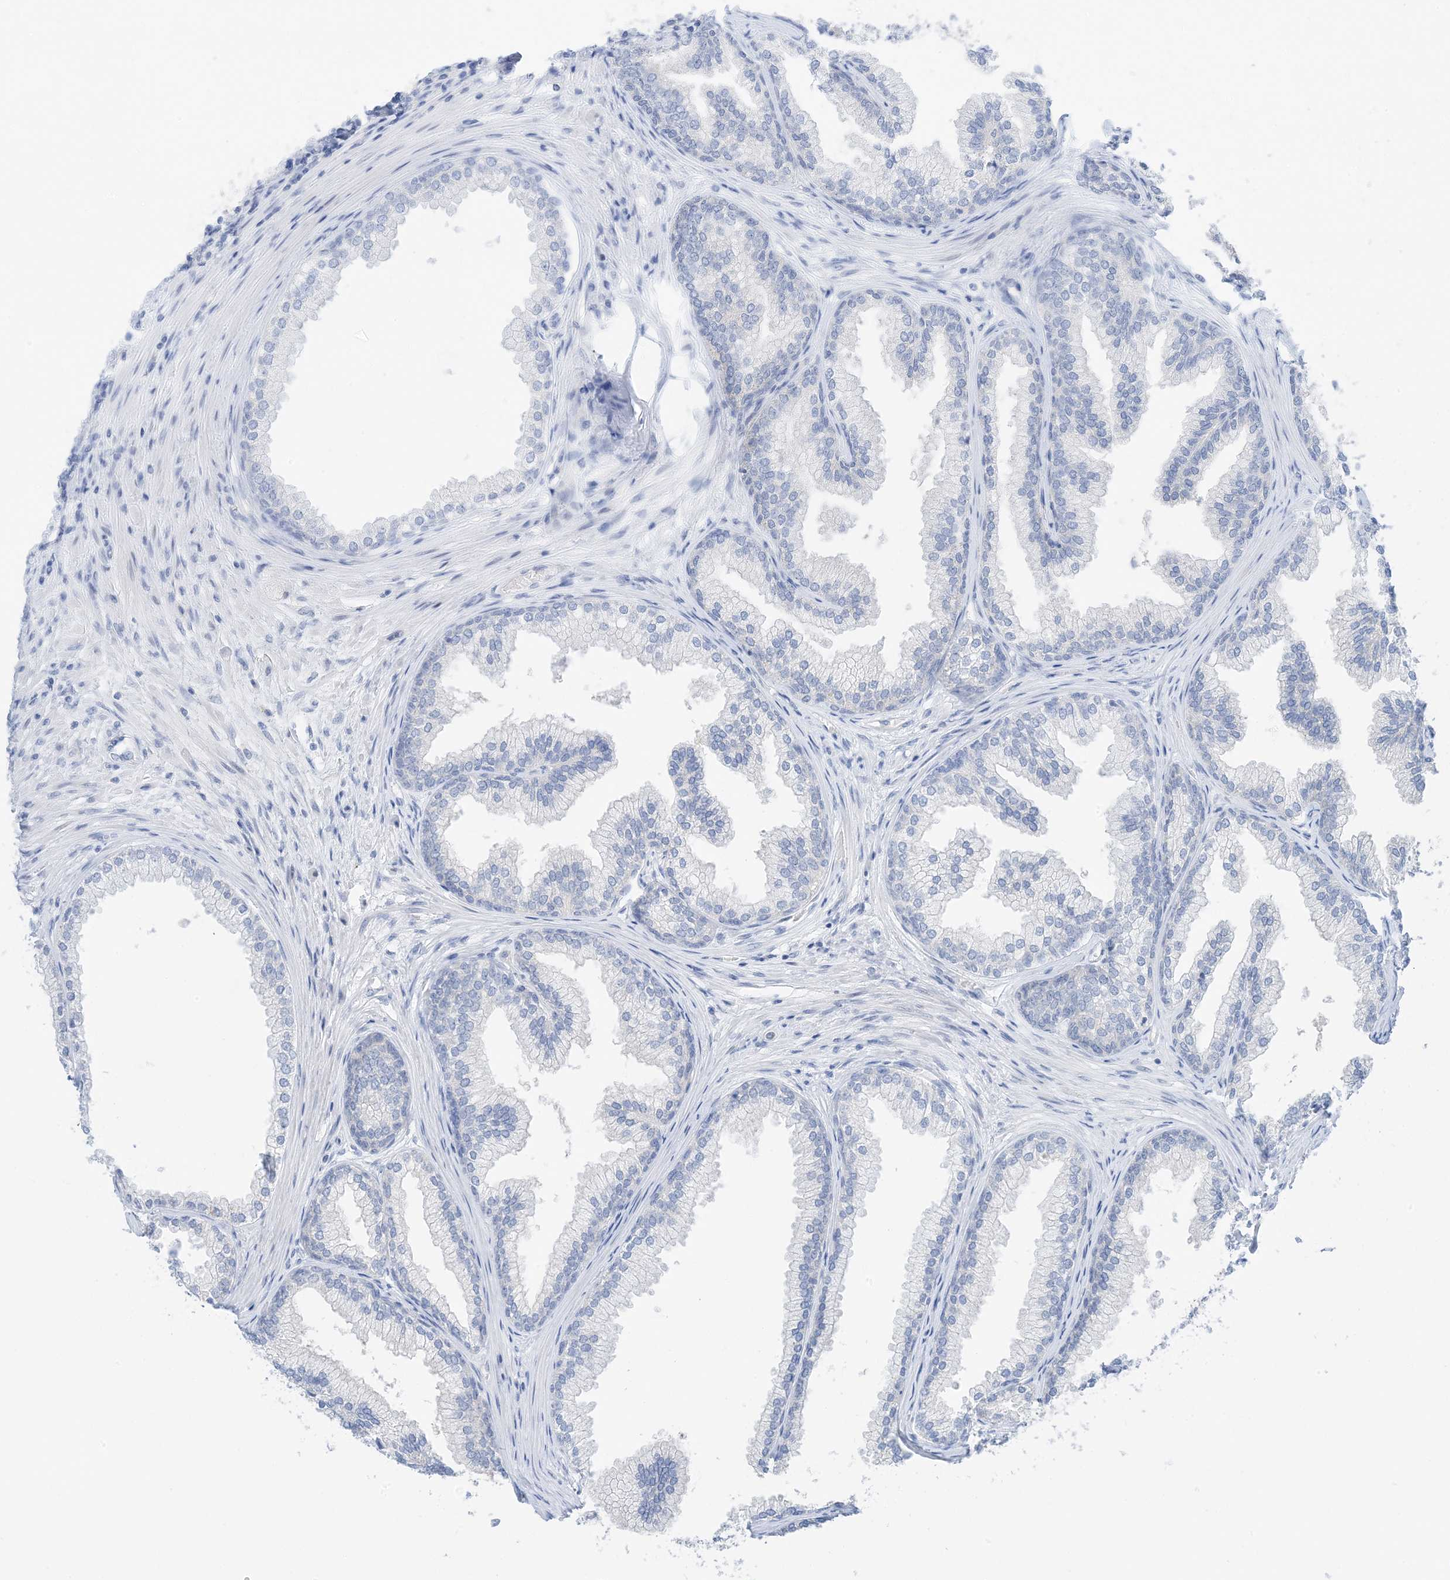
{"staining": {"intensity": "negative", "quantity": "none", "location": "none"}, "tissue": "prostate", "cell_type": "Glandular cells", "image_type": "normal", "snomed": [{"axis": "morphology", "description": "Normal tissue, NOS"}, {"axis": "topography", "description": "Prostate"}], "caption": "IHC photomicrograph of unremarkable prostate: prostate stained with DAB exhibits no significant protein positivity in glandular cells.", "gene": "KIFBP", "patient": {"sex": "male", "age": 76}}